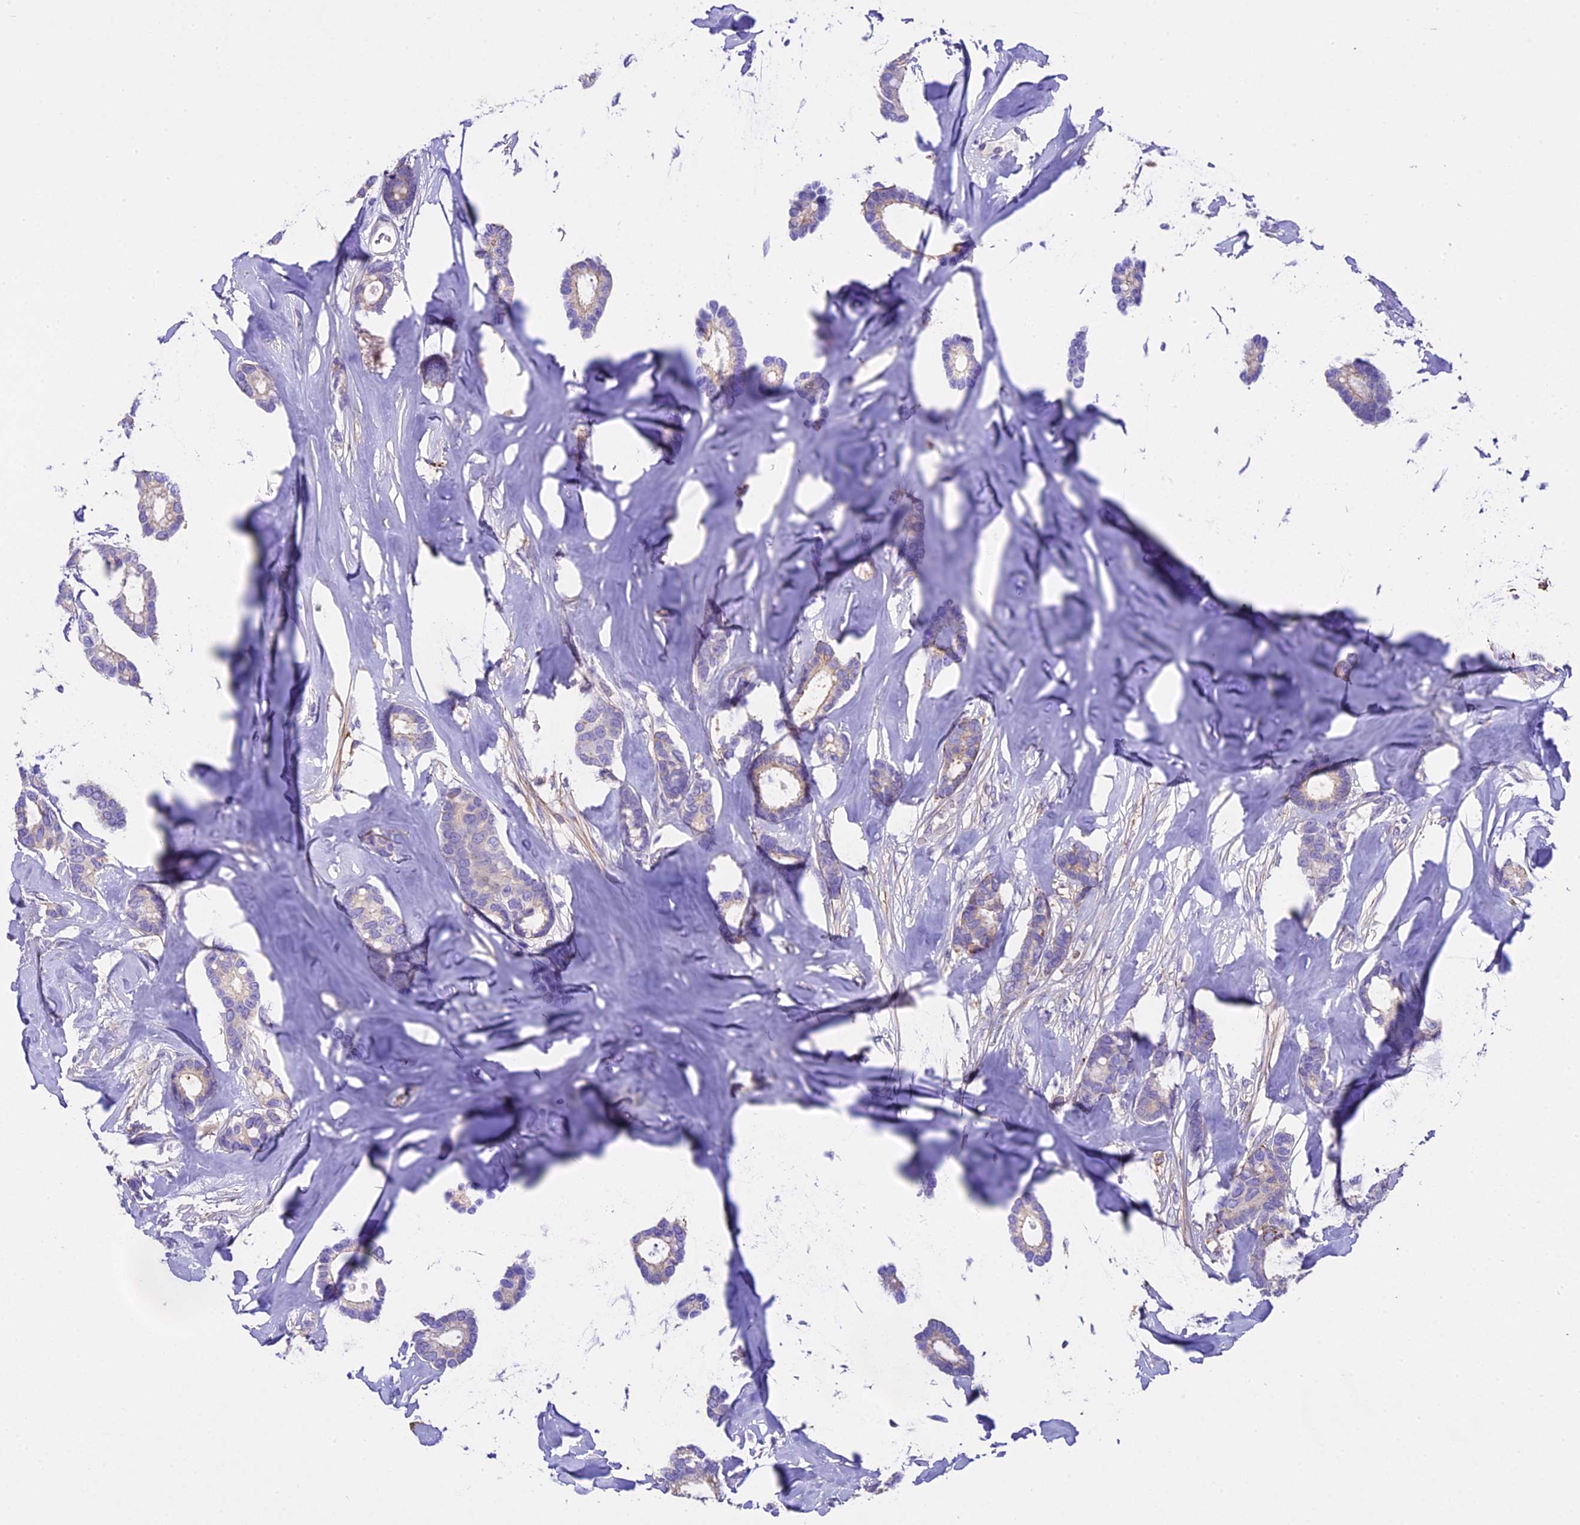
{"staining": {"intensity": "moderate", "quantity": "<25%", "location": "cytoplasmic/membranous"}, "tissue": "breast cancer", "cell_type": "Tumor cells", "image_type": "cancer", "snomed": [{"axis": "morphology", "description": "Duct carcinoma"}, {"axis": "topography", "description": "Breast"}], "caption": "Immunohistochemical staining of breast intraductal carcinoma reveals low levels of moderate cytoplasmic/membranous positivity in approximately <25% of tumor cells. (brown staining indicates protein expression, while blue staining denotes nuclei).", "gene": "NOD2", "patient": {"sex": "female", "age": 87}}